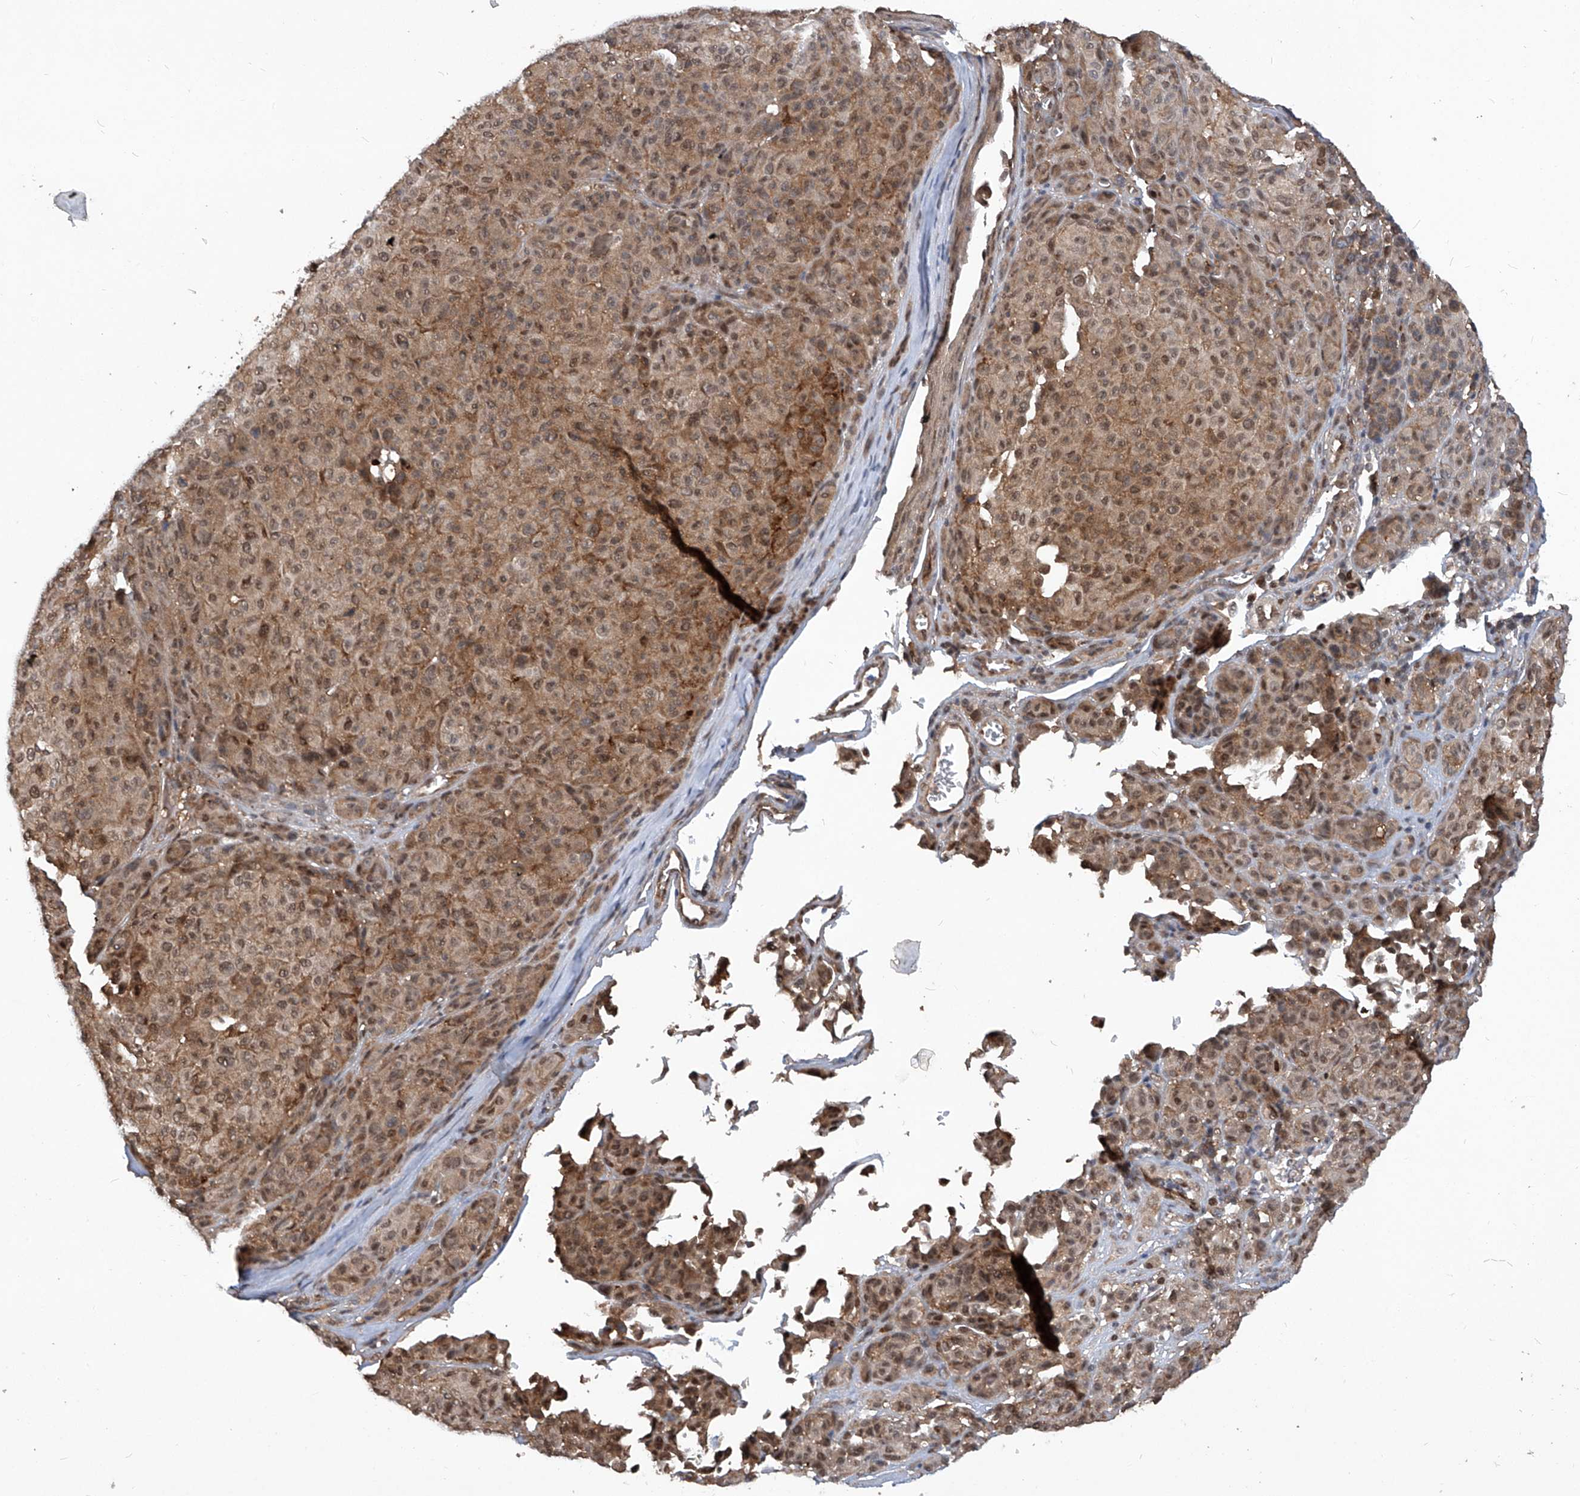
{"staining": {"intensity": "moderate", "quantity": ">75%", "location": "cytoplasmic/membranous,nuclear"}, "tissue": "melanoma", "cell_type": "Tumor cells", "image_type": "cancer", "snomed": [{"axis": "morphology", "description": "Malignant melanoma, NOS"}, {"axis": "topography", "description": "Skin"}], "caption": "Protein staining of melanoma tissue demonstrates moderate cytoplasmic/membranous and nuclear expression in about >75% of tumor cells.", "gene": "PSMB1", "patient": {"sex": "male", "age": 73}}